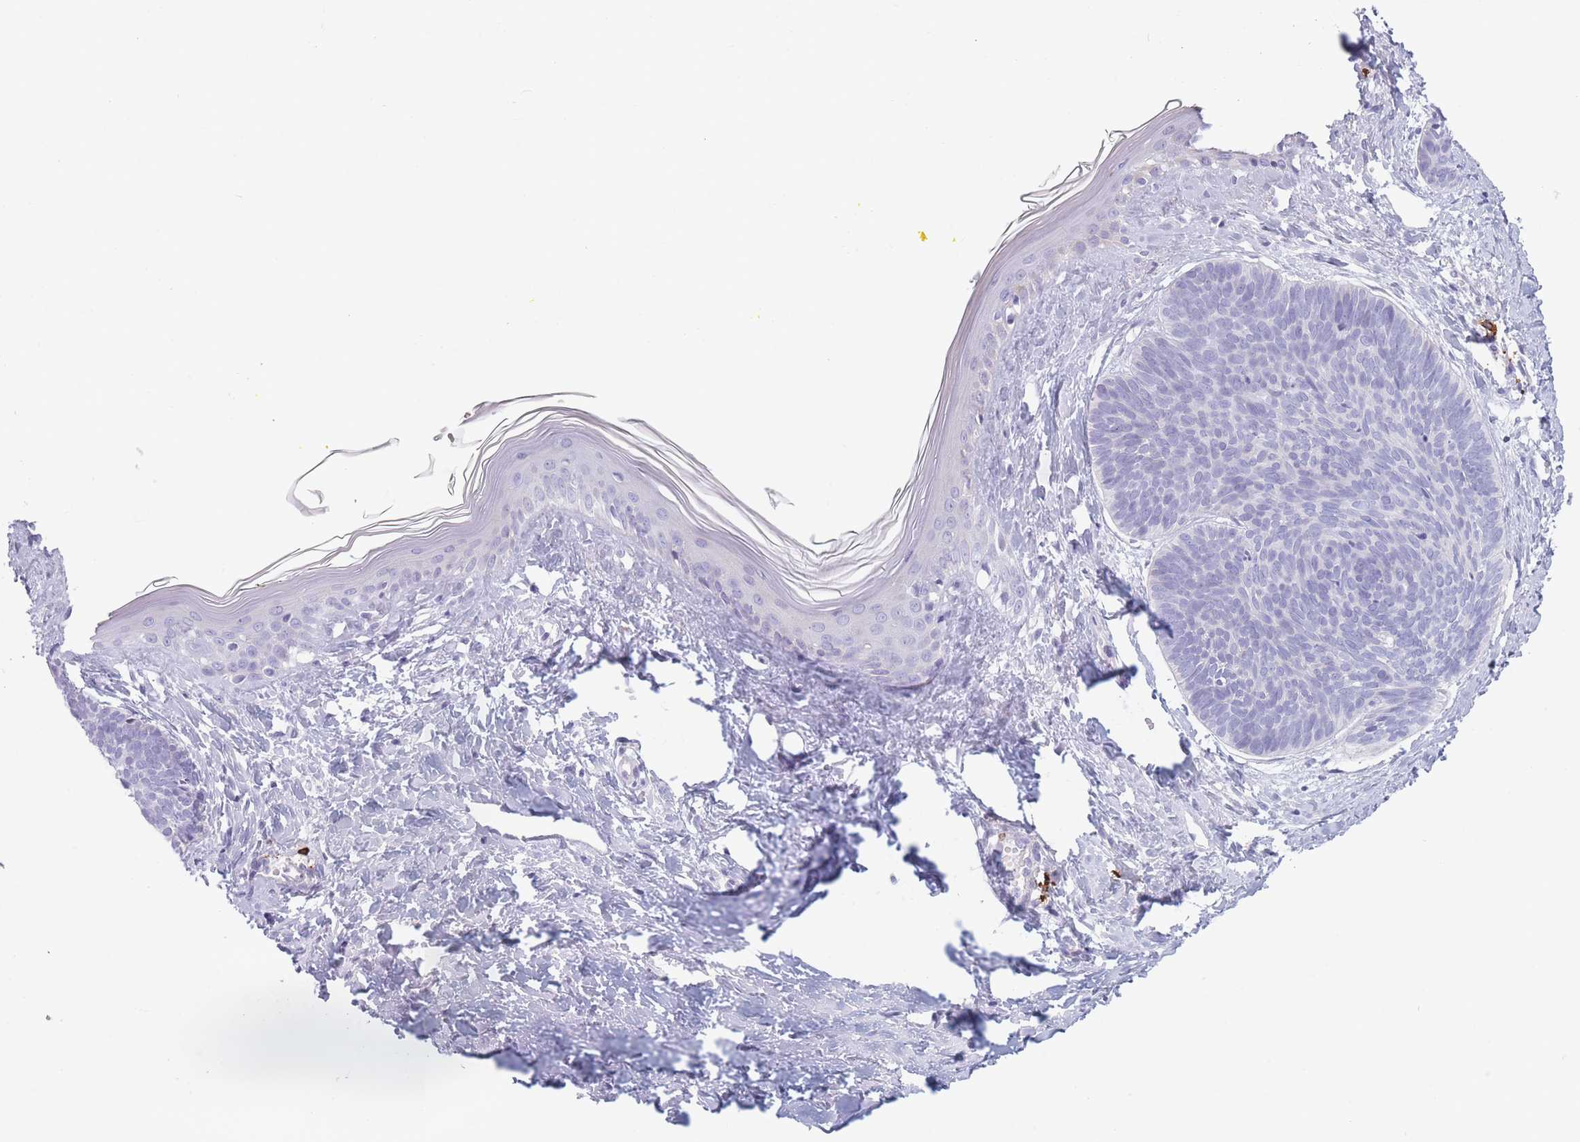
{"staining": {"intensity": "negative", "quantity": "none", "location": "none"}, "tissue": "skin cancer", "cell_type": "Tumor cells", "image_type": "cancer", "snomed": [{"axis": "morphology", "description": "Basal cell carcinoma"}, {"axis": "topography", "description": "Skin"}], "caption": "High power microscopy image of an immunohistochemistry (IHC) image of skin cancer, revealing no significant positivity in tumor cells.", "gene": "PLEKHG2", "patient": {"sex": "female", "age": 81}}